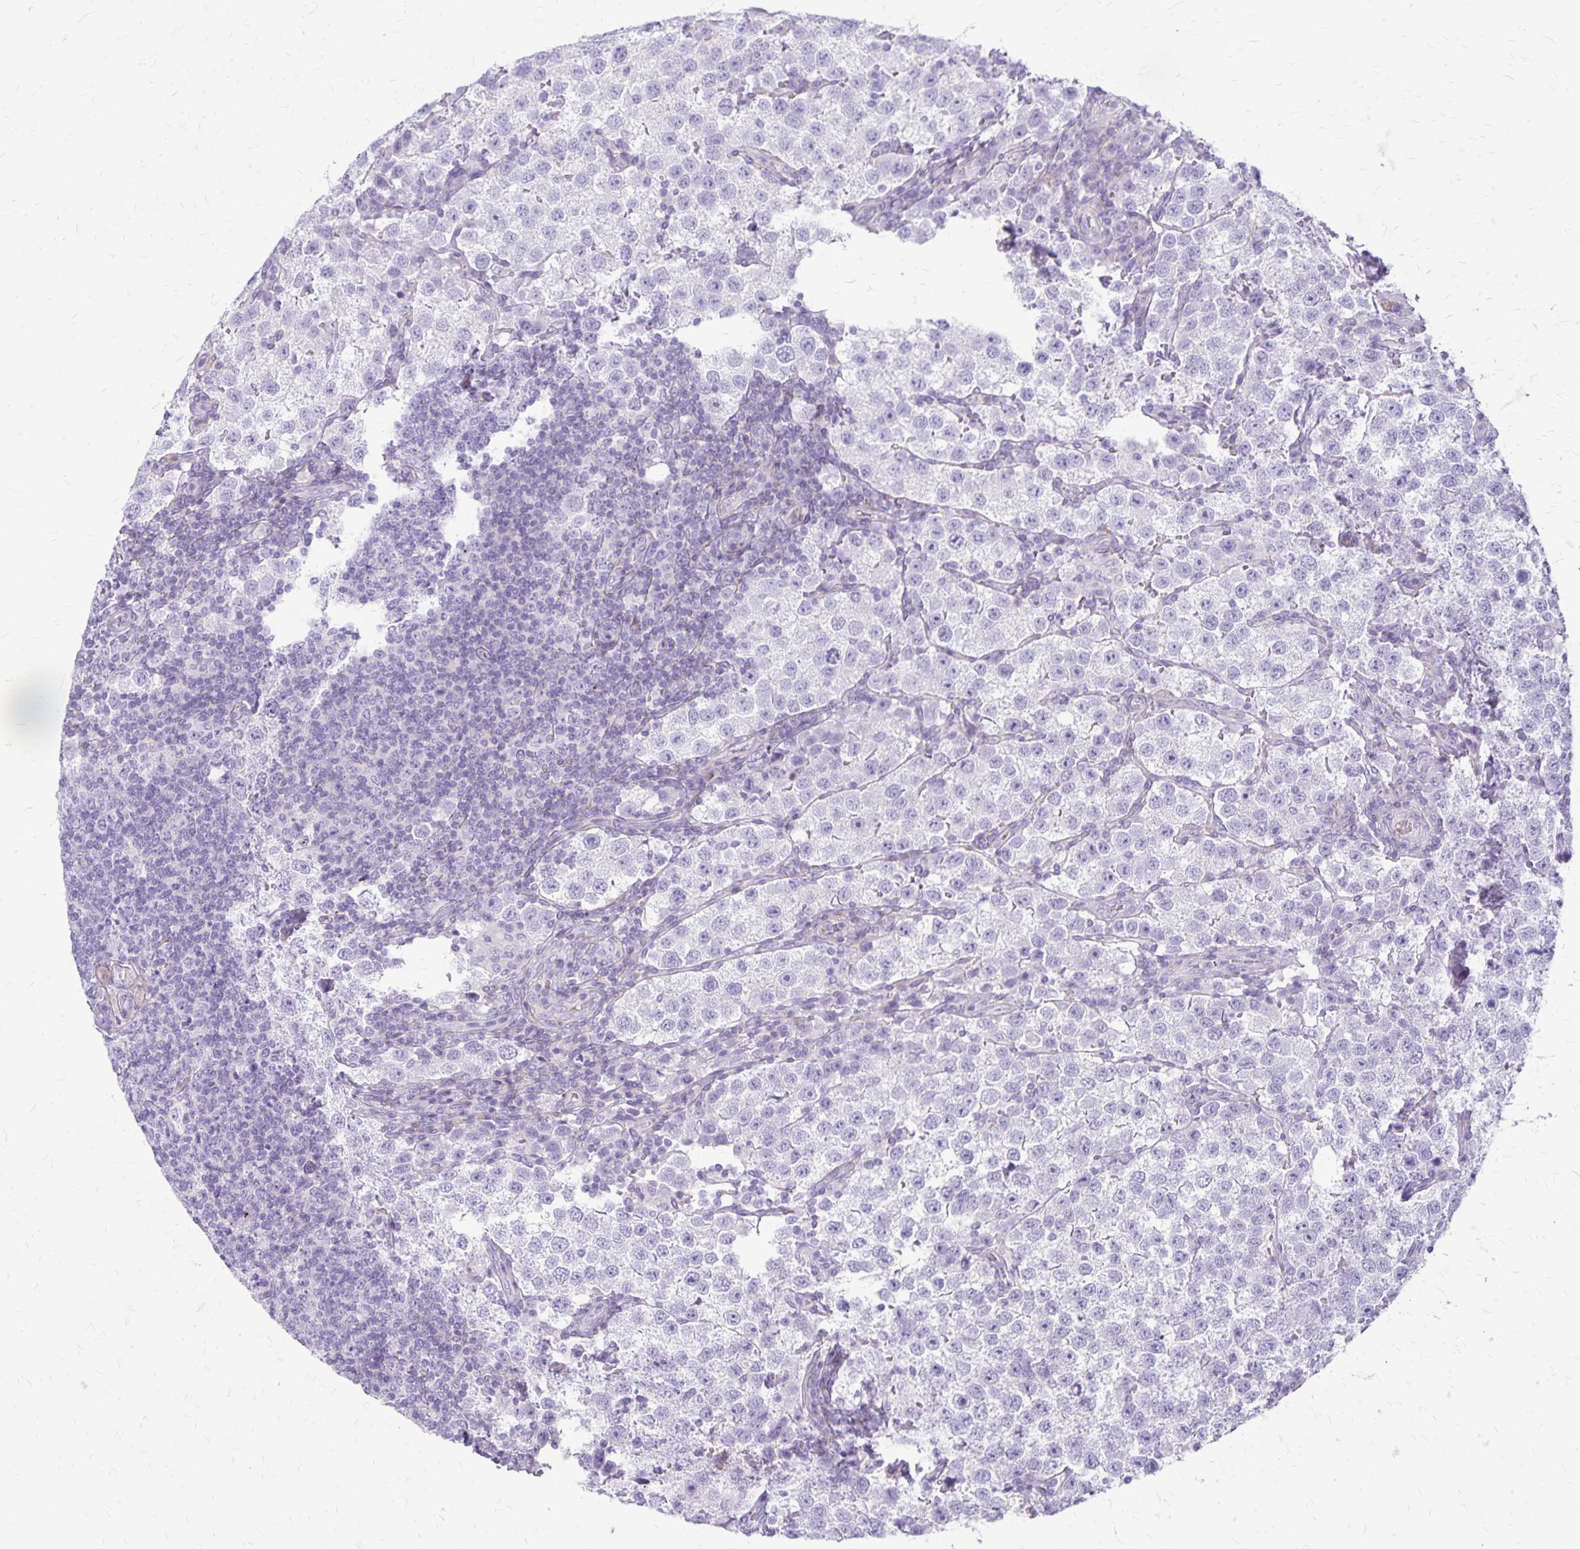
{"staining": {"intensity": "negative", "quantity": "none", "location": "none"}, "tissue": "testis cancer", "cell_type": "Tumor cells", "image_type": "cancer", "snomed": [{"axis": "morphology", "description": "Seminoma, NOS"}, {"axis": "topography", "description": "Testis"}], "caption": "This is an immunohistochemistry micrograph of human seminoma (testis). There is no staining in tumor cells.", "gene": "GP9", "patient": {"sex": "male", "age": 37}}